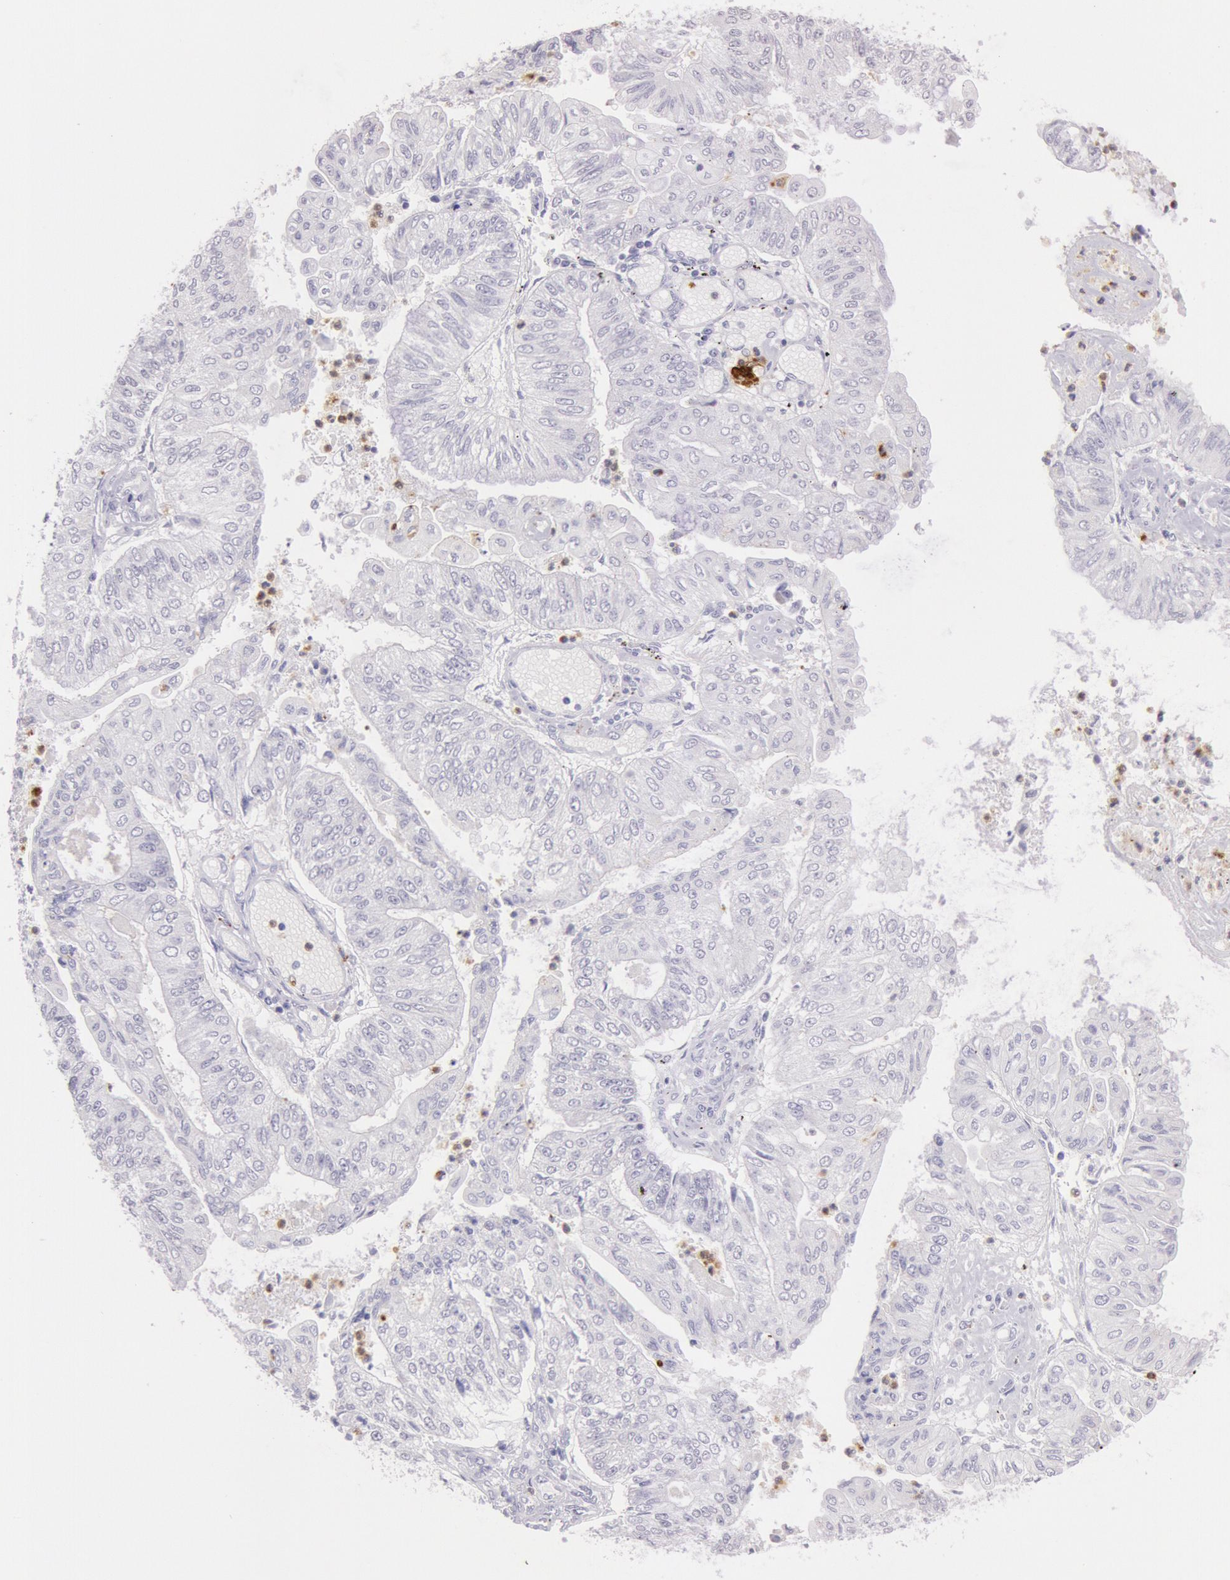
{"staining": {"intensity": "negative", "quantity": "none", "location": "none"}, "tissue": "endometrial cancer", "cell_type": "Tumor cells", "image_type": "cancer", "snomed": [{"axis": "morphology", "description": "Adenocarcinoma, NOS"}, {"axis": "topography", "description": "Endometrium"}], "caption": "The immunohistochemistry histopathology image has no significant expression in tumor cells of endometrial adenocarcinoma tissue.", "gene": "KDM6A", "patient": {"sex": "female", "age": 59}}